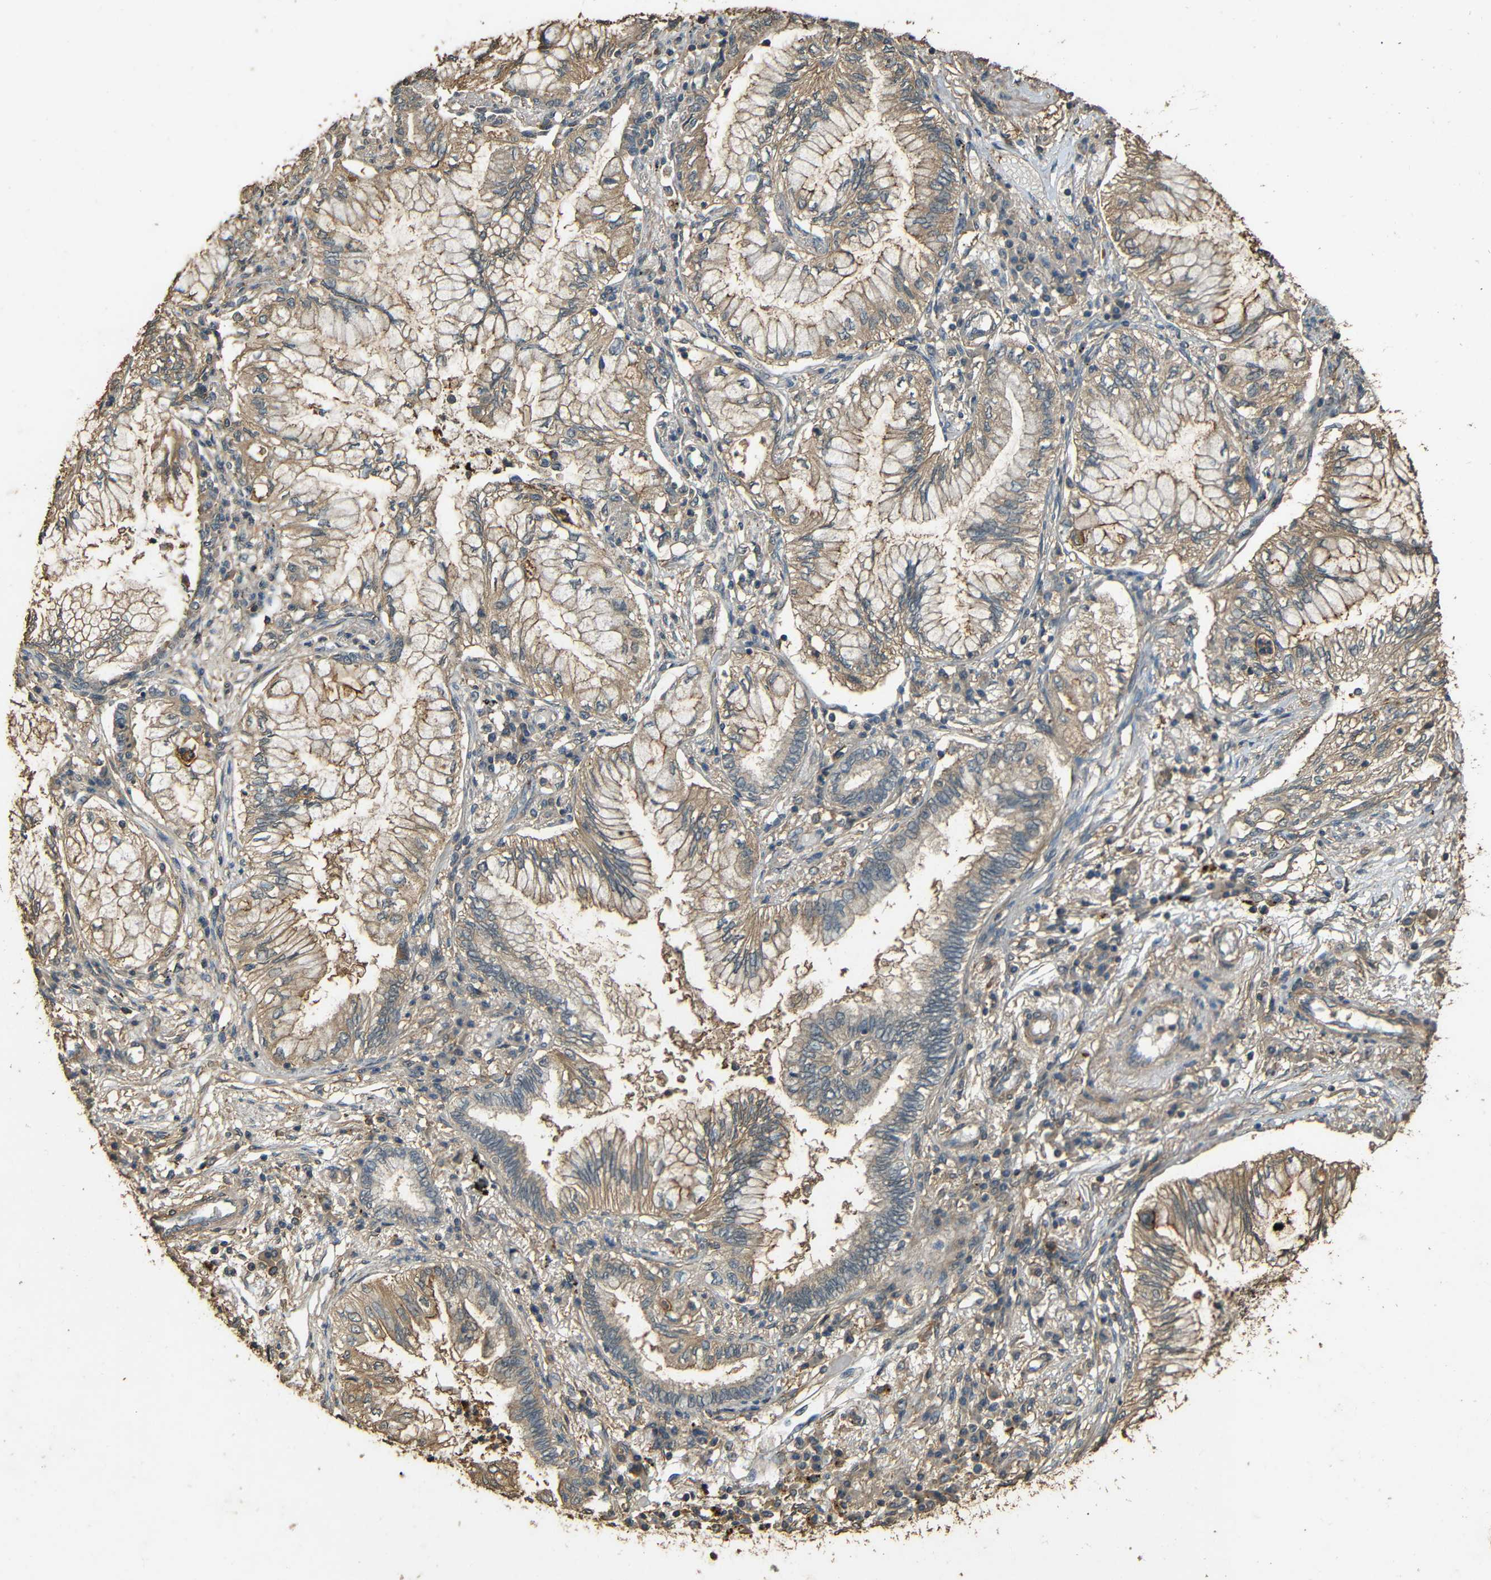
{"staining": {"intensity": "moderate", "quantity": ">75%", "location": "cytoplasmic/membranous"}, "tissue": "lung cancer", "cell_type": "Tumor cells", "image_type": "cancer", "snomed": [{"axis": "morphology", "description": "Normal tissue, NOS"}, {"axis": "morphology", "description": "Adenocarcinoma, NOS"}, {"axis": "topography", "description": "Bronchus"}, {"axis": "topography", "description": "Lung"}], "caption": "Lung cancer stained with immunohistochemistry (IHC) displays moderate cytoplasmic/membranous positivity in approximately >75% of tumor cells.", "gene": "PDE5A", "patient": {"sex": "female", "age": 70}}